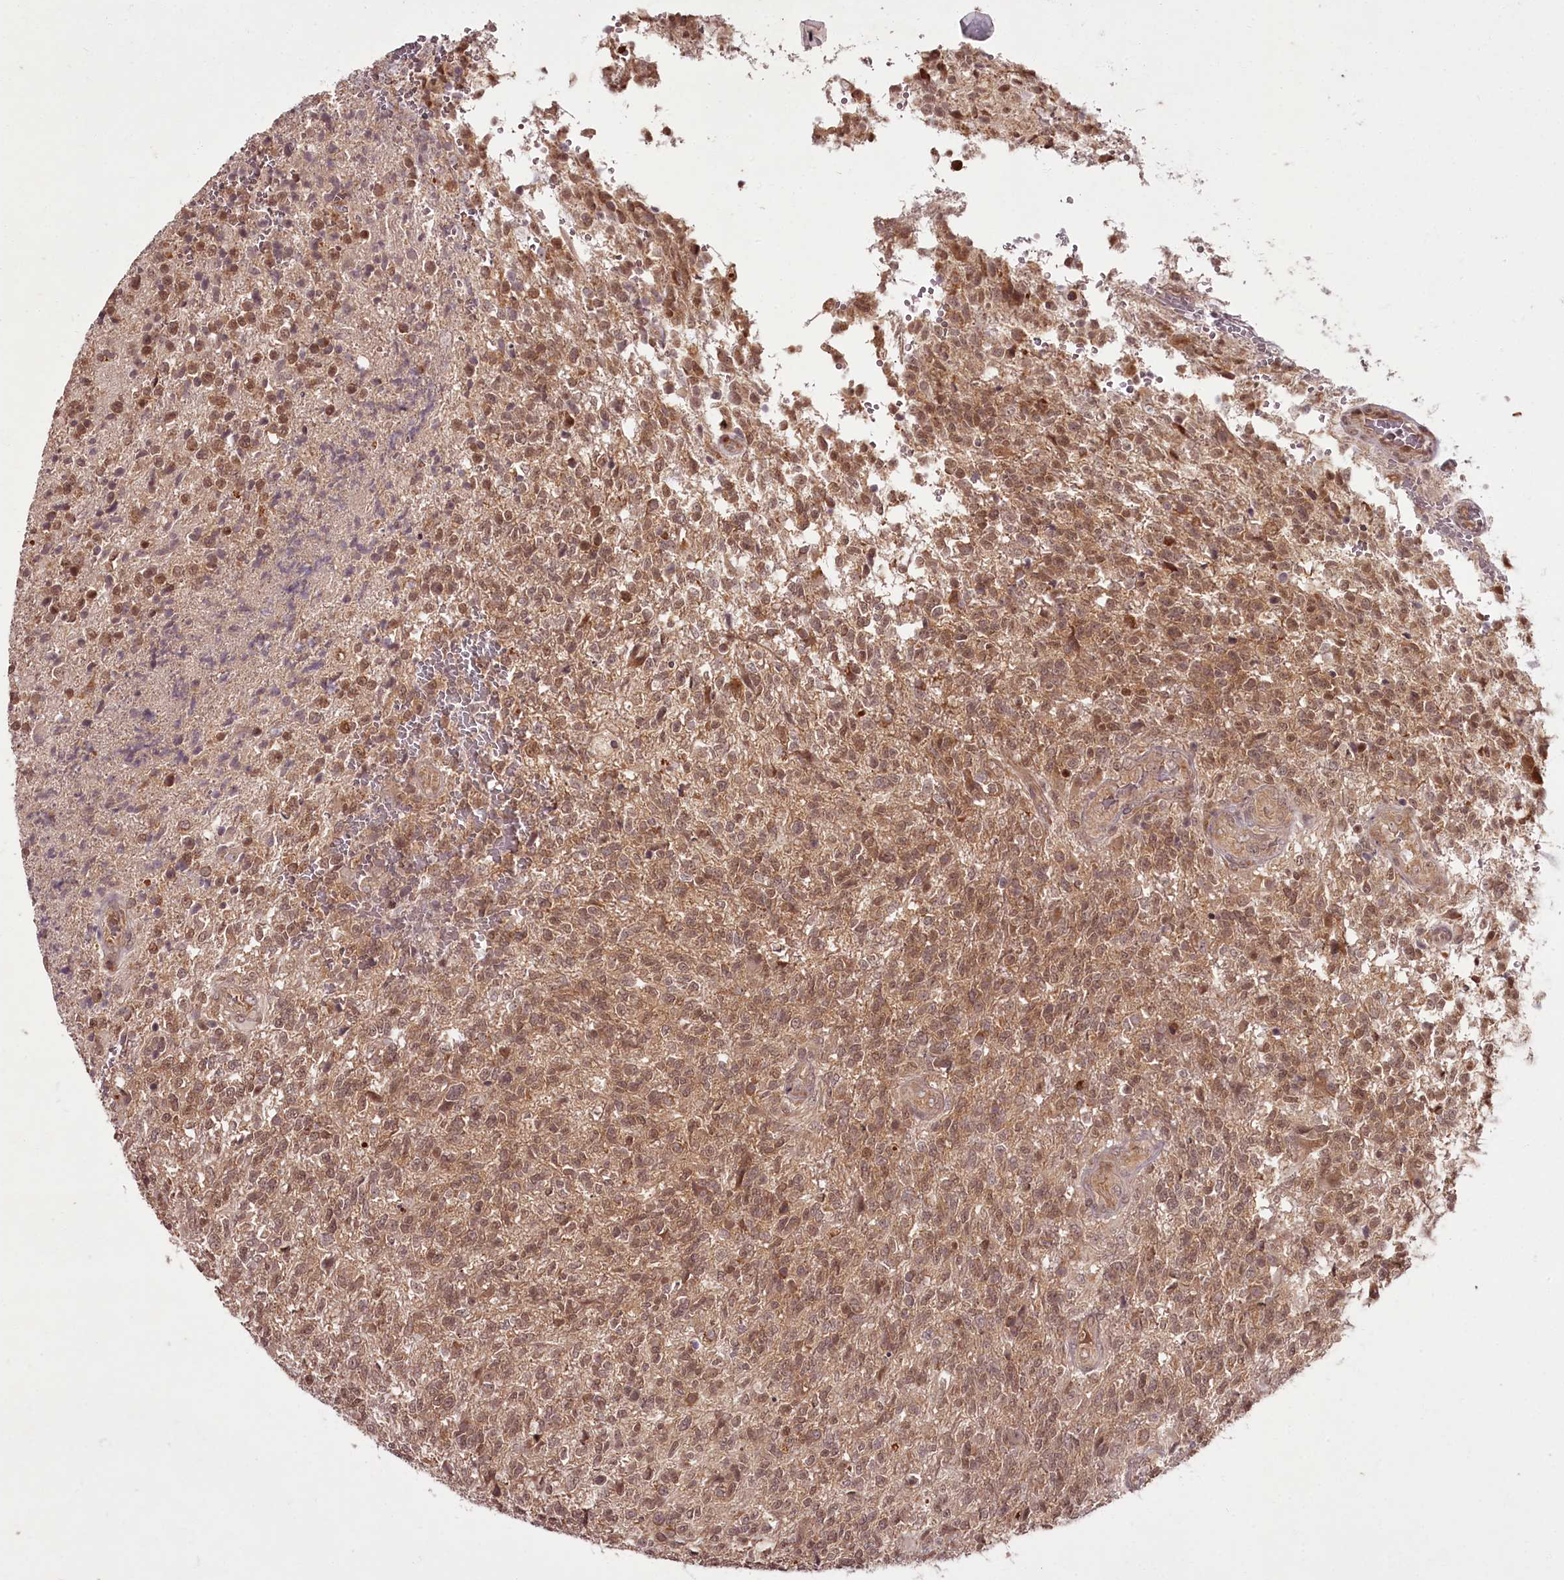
{"staining": {"intensity": "moderate", "quantity": ">75%", "location": "cytoplasmic/membranous,nuclear"}, "tissue": "glioma", "cell_type": "Tumor cells", "image_type": "cancer", "snomed": [{"axis": "morphology", "description": "Glioma, malignant, High grade"}, {"axis": "topography", "description": "Brain"}], "caption": "Immunohistochemical staining of human malignant glioma (high-grade) displays moderate cytoplasmic/membranous and nuclear protein expression in approximately >75% of tumor cells.", "gene": "PCBP2", "patient": {"sex": "male", "age": 56}}